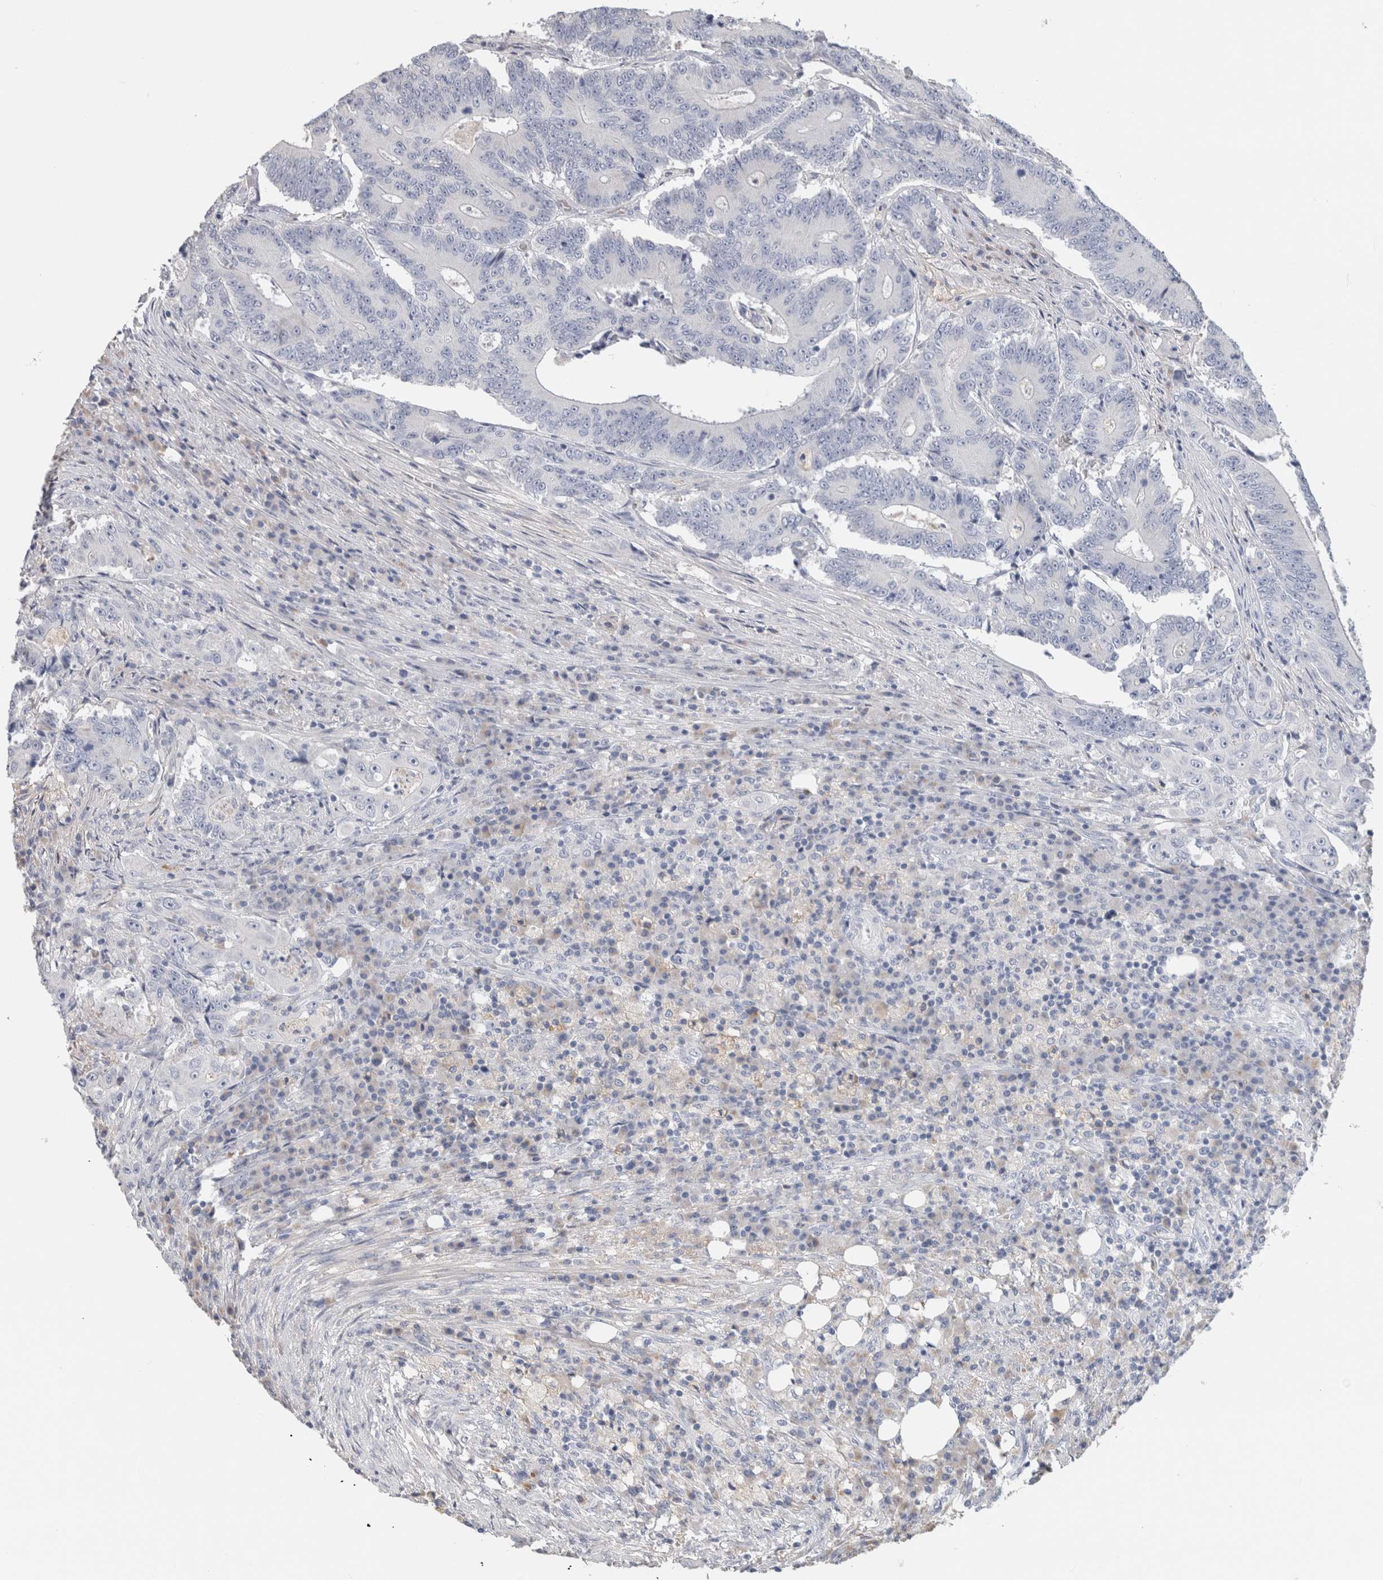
{"staining": {"intensity": "negative", "quantity": "none", "location": "none"}, "tissue": "colorectal cancer", "cell_type": "Tumor cells", "image_type": "cancer", "snomed": [{"axis": "morphology", "description": "Adenocarcinoma, NOS"}, {"axis": "topography", "description": "Colon"}], "caption": "Immunohistochemistry histopathology image of neoplastic tissue: colorectal cancer stained with DAB (3,3'-diaminobenzidine) displays no significant protein expression in tumor cells.", "gene": "SCGB1A1", "patient": {"sex": "male", "age": 83}}